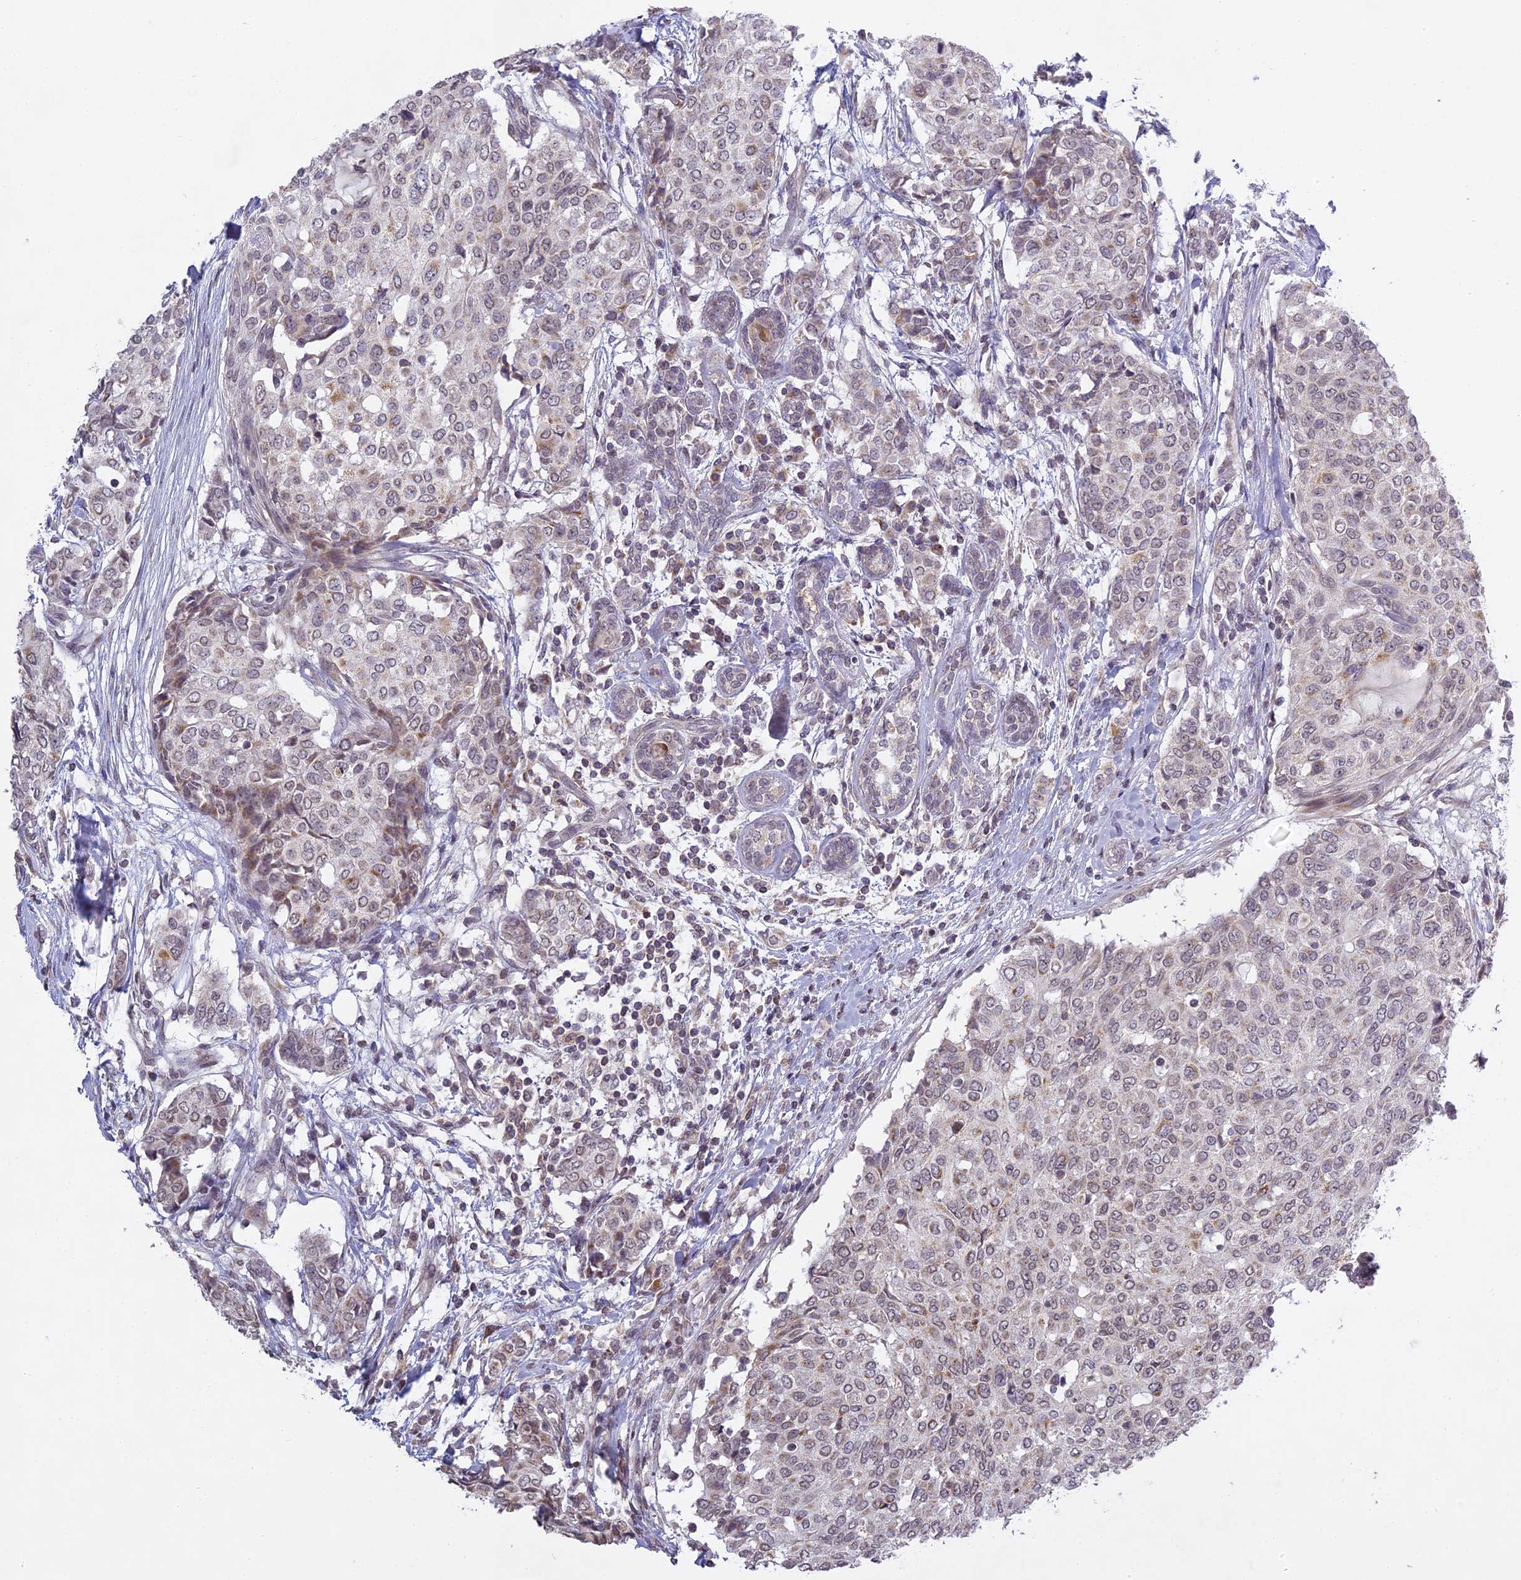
{"staining": {"intensity": "weak", "quantity": "25%-75%", "location": "cytoplasmic/membranous"}, "tissue": "breast cancer", "cell_type": "Tumor cells", "image_type": "cancer", "snomed": [{"axis": "morphology", "description": "Lobular carcinoma"}, {"axis": "topography", "description": "Breast"}], "caption": "The immunohistochemical stain highlights weak cytoplasmic/membranous positivity in tumor cells of breast lobular carcinoma tissue. The protein is shown in brown color, while the nuclei are stained blue.", "gene": "ERG28", "patient": {"sex": "female", "age": 51}}